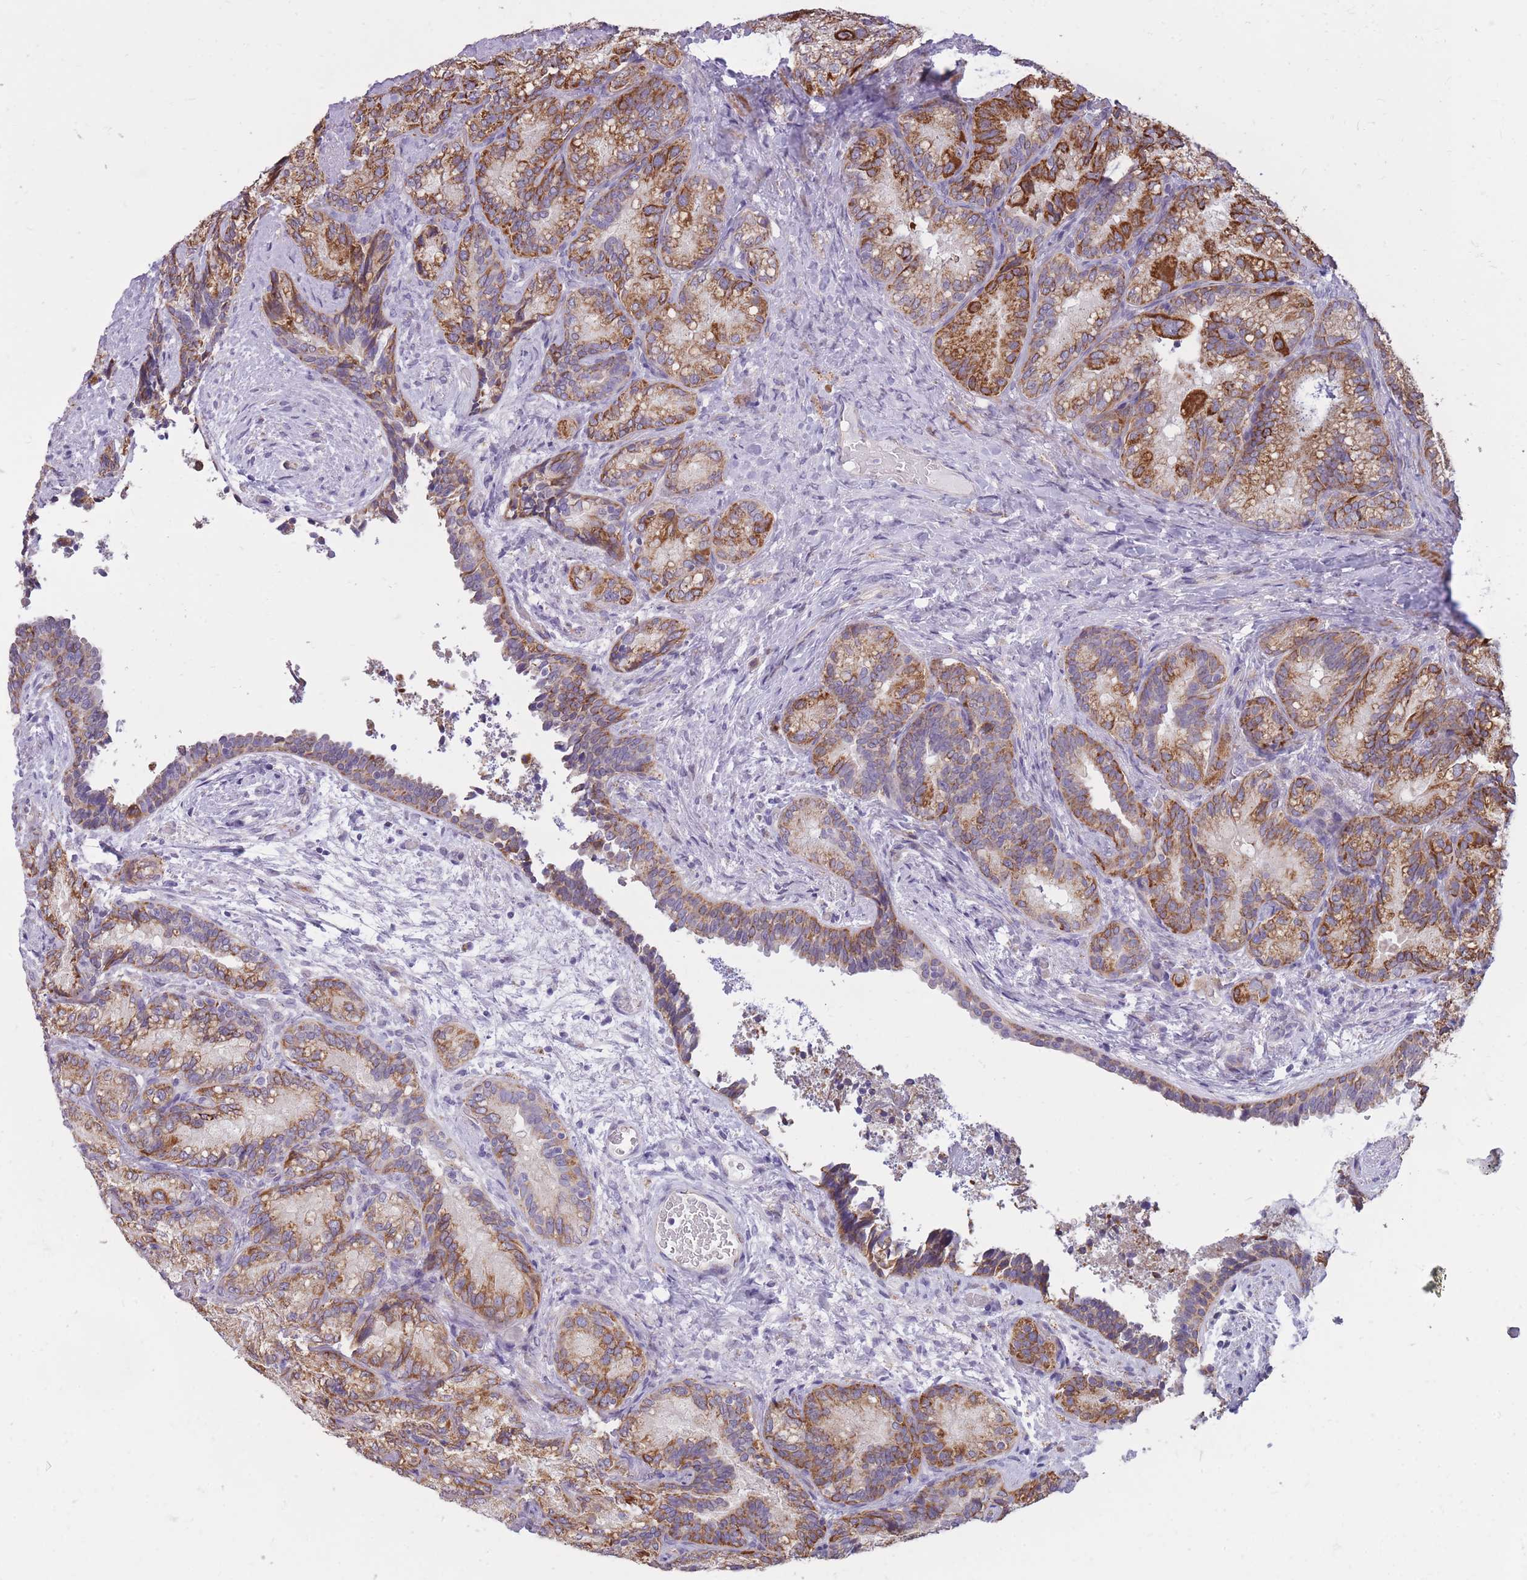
{"staining": {"intensity": "strong", "quantity": "25%-75%", "location": "cytoplasmic/membranous"}, "tissue": "seminal vesicle", "cell_type": "Glandular cells", "image_type": "normal", "snomed": [{"axis": "morphology", "description": "Normal tissue, NOS"}, {"axis": "topography", "description": "Seminal veicle"}], "caption": "The micrograph reveals staining of unremarkable seminal vesicle, revealing strong cytoplasmic/membranous protein expression (brown color) within glandular cells.", "gene": "RNF170", "patient": {"sex": "male", "age": 58}}